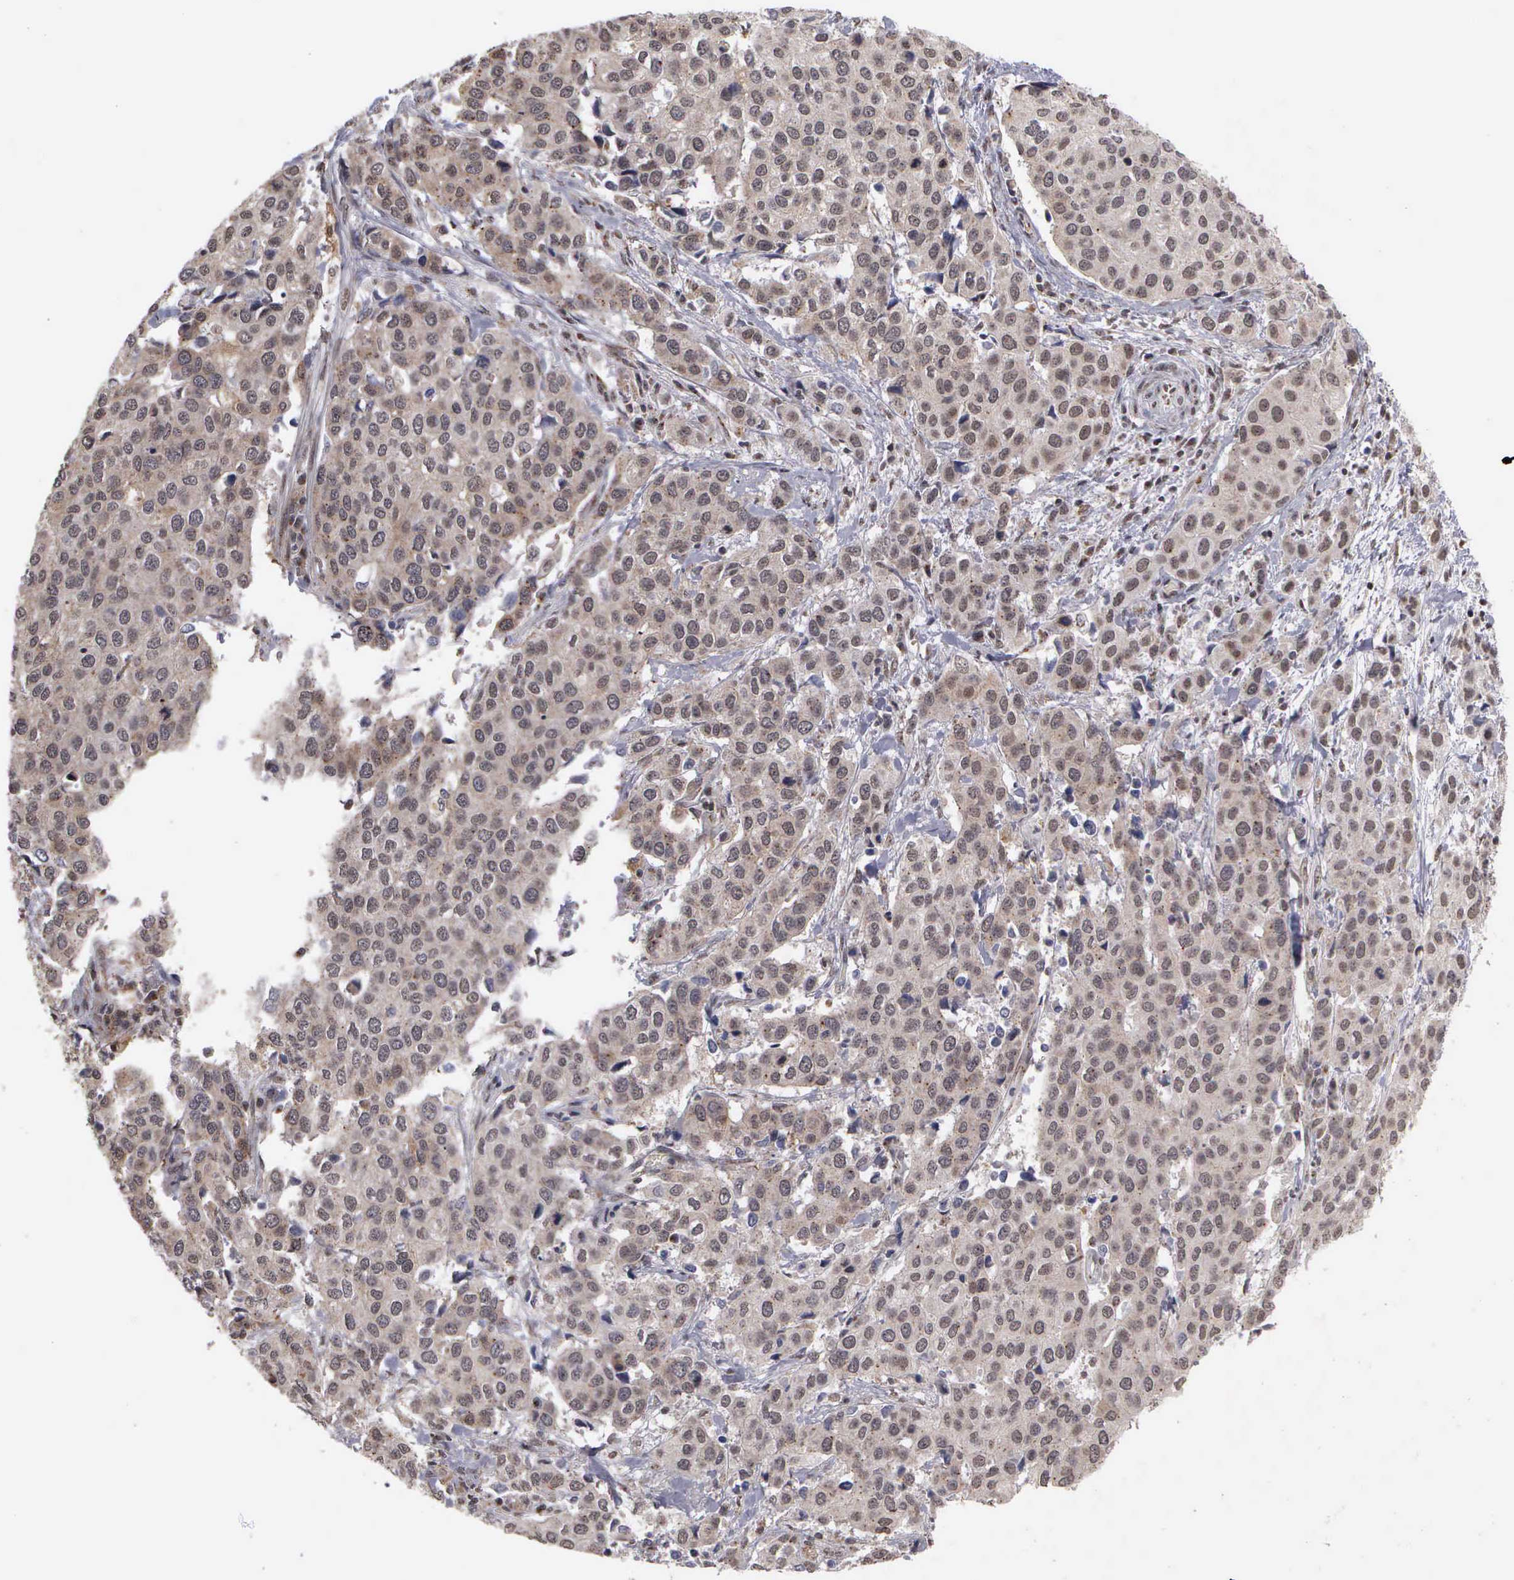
{"staining": {"intensity": "moderate", "quantity": ">75%", "location": "cytoplasmic/membranous,nuclear"}, "tissue": "cervical cancer", "cell_type": "Tumor cells", "image_type": "cancer", "snomed": [{"axis": "morphology", "description": "Squamous cell carcinoma, NOS"}, {"axis": "topography", "description": "Cervix"}], "caption": "Immunohistochemistry (IHC) staining of cervical squamous cell carcinoma, which reveals medium levels of moderate cytoplasmic/membranous and nuclear positivity in about >75% of tumor cells indicating moderate cytoplasmic/membranous and nuclear protein staining. The staining was performed using DAB (3,3'-diaminobenzidine) (brown) for protein detection and nuclei were counterstained in hematoxylin (blue).", "gene": "GTF2A1", "patient": {"sex": "female", "age": 54}}